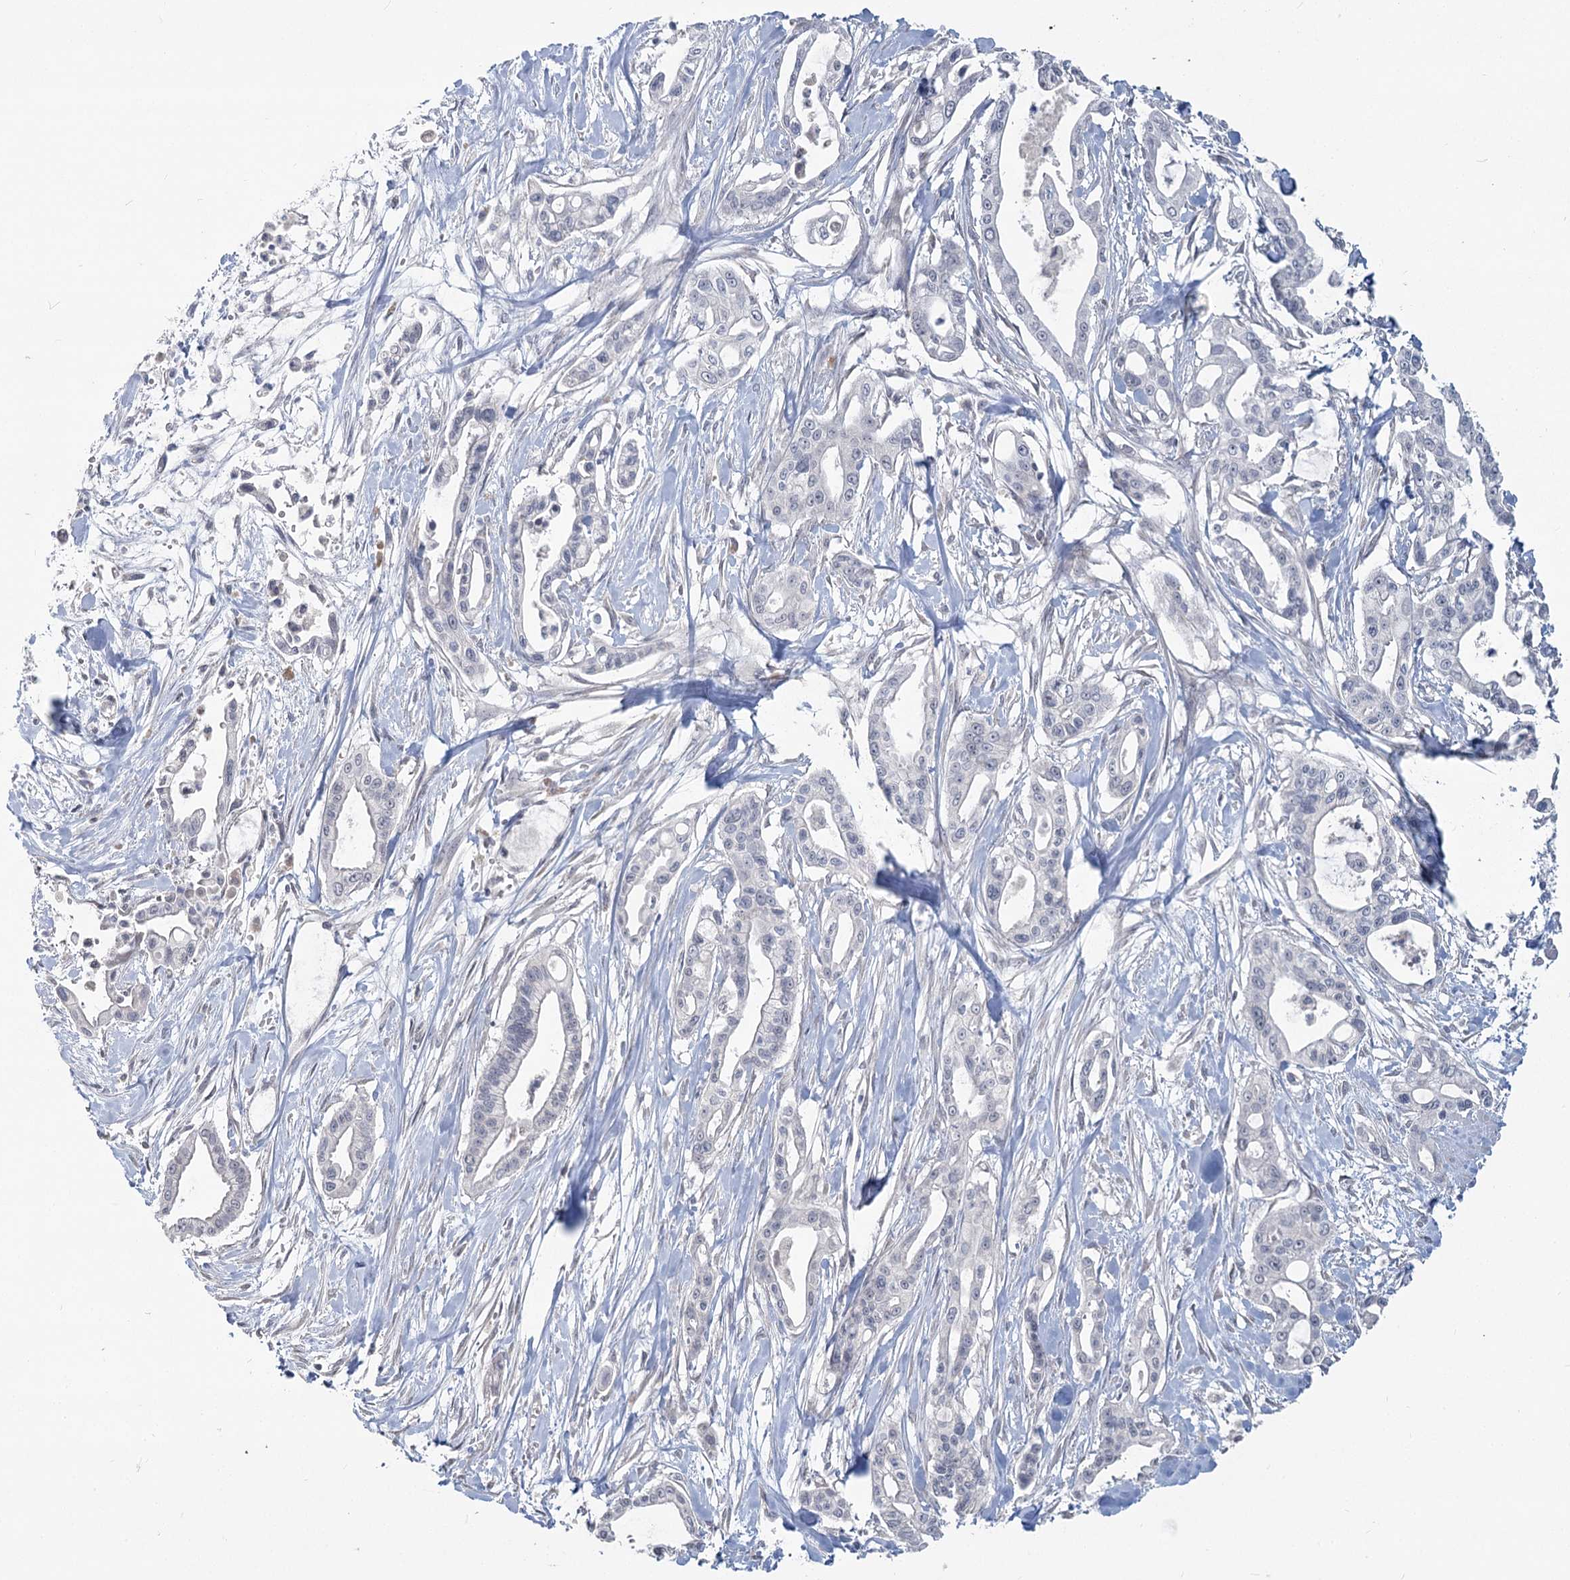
{"staining": {"intensity": "negative", "quantity": "none", "location": "none"}, "tissue": "pancreatic cancer", "cell_type": "Tumor cells", "image_type": "cancer", "snomed": [{"axis": "morphology", "description": "Adenocarcinoma, NOS"}, {"axis": "topography", "description": "Pancreas"}], "caption": "Histopathology image shows no significant protein staining in tumor cells of adenocarcinoma (pancreatic).", "gene": "SLC9A3", "patient": {"sex": "male", "age": 68}}